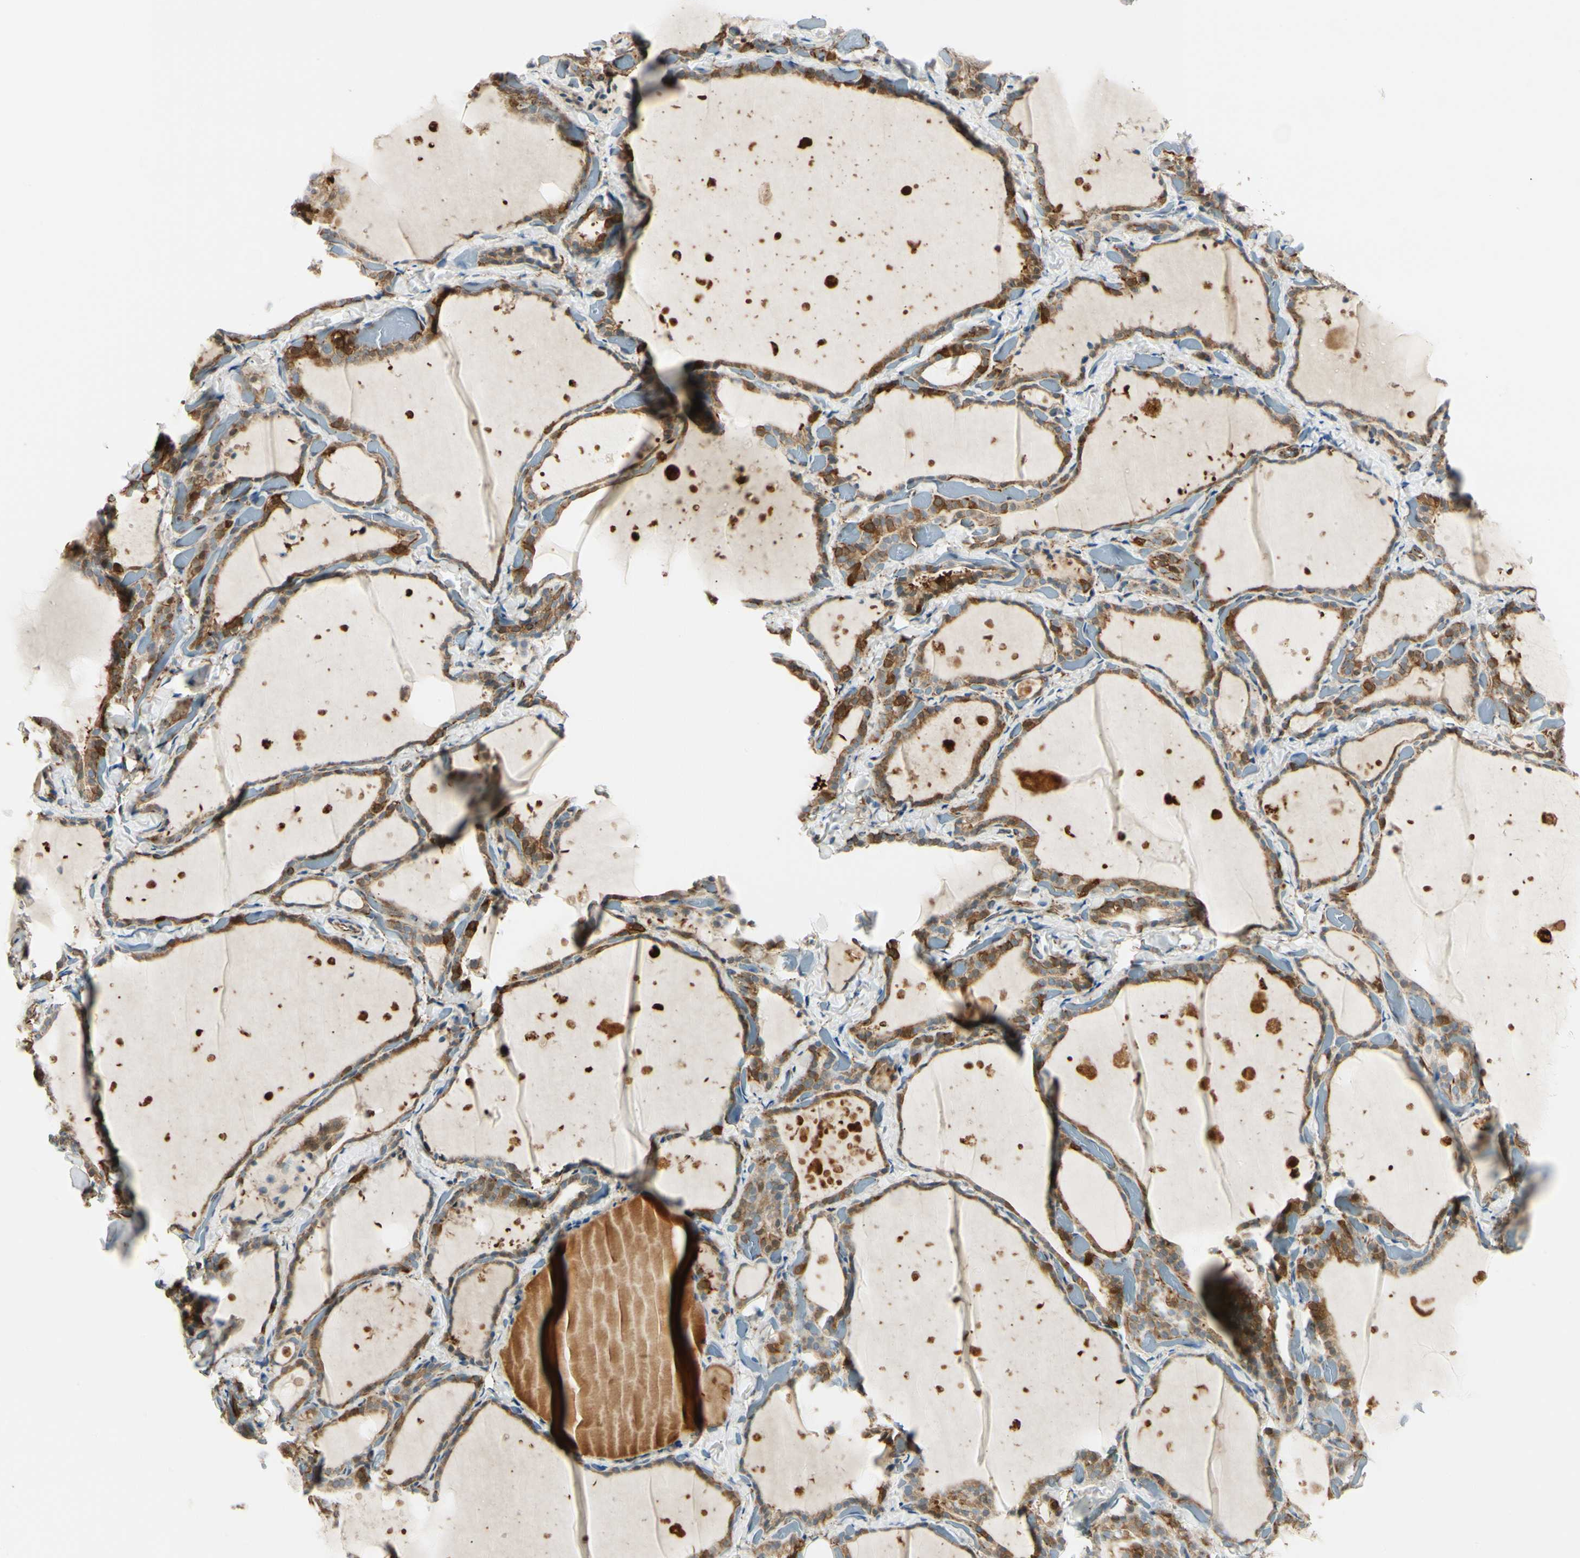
{"staining": {"intensity": "strong", "quantity": ">75%", "location": "cytoplasmic/membranous"}, "tissue": "thyroid gland", "cell_type": "Glandular cells", "image_type": "normal", "snomed": [{"axis": "morphology", "description": "Normal tissue, NOS"}, {"axis": "topography", "description": "Thyroid gland"}], "caption": "Protein expression analysis of normal human thyroid gland reveals strong cytoplasmic/membranous positivity in about >75% of glandular cells.", "gene": "FTH1", "patient": {"sex": "female", "age": 44}}